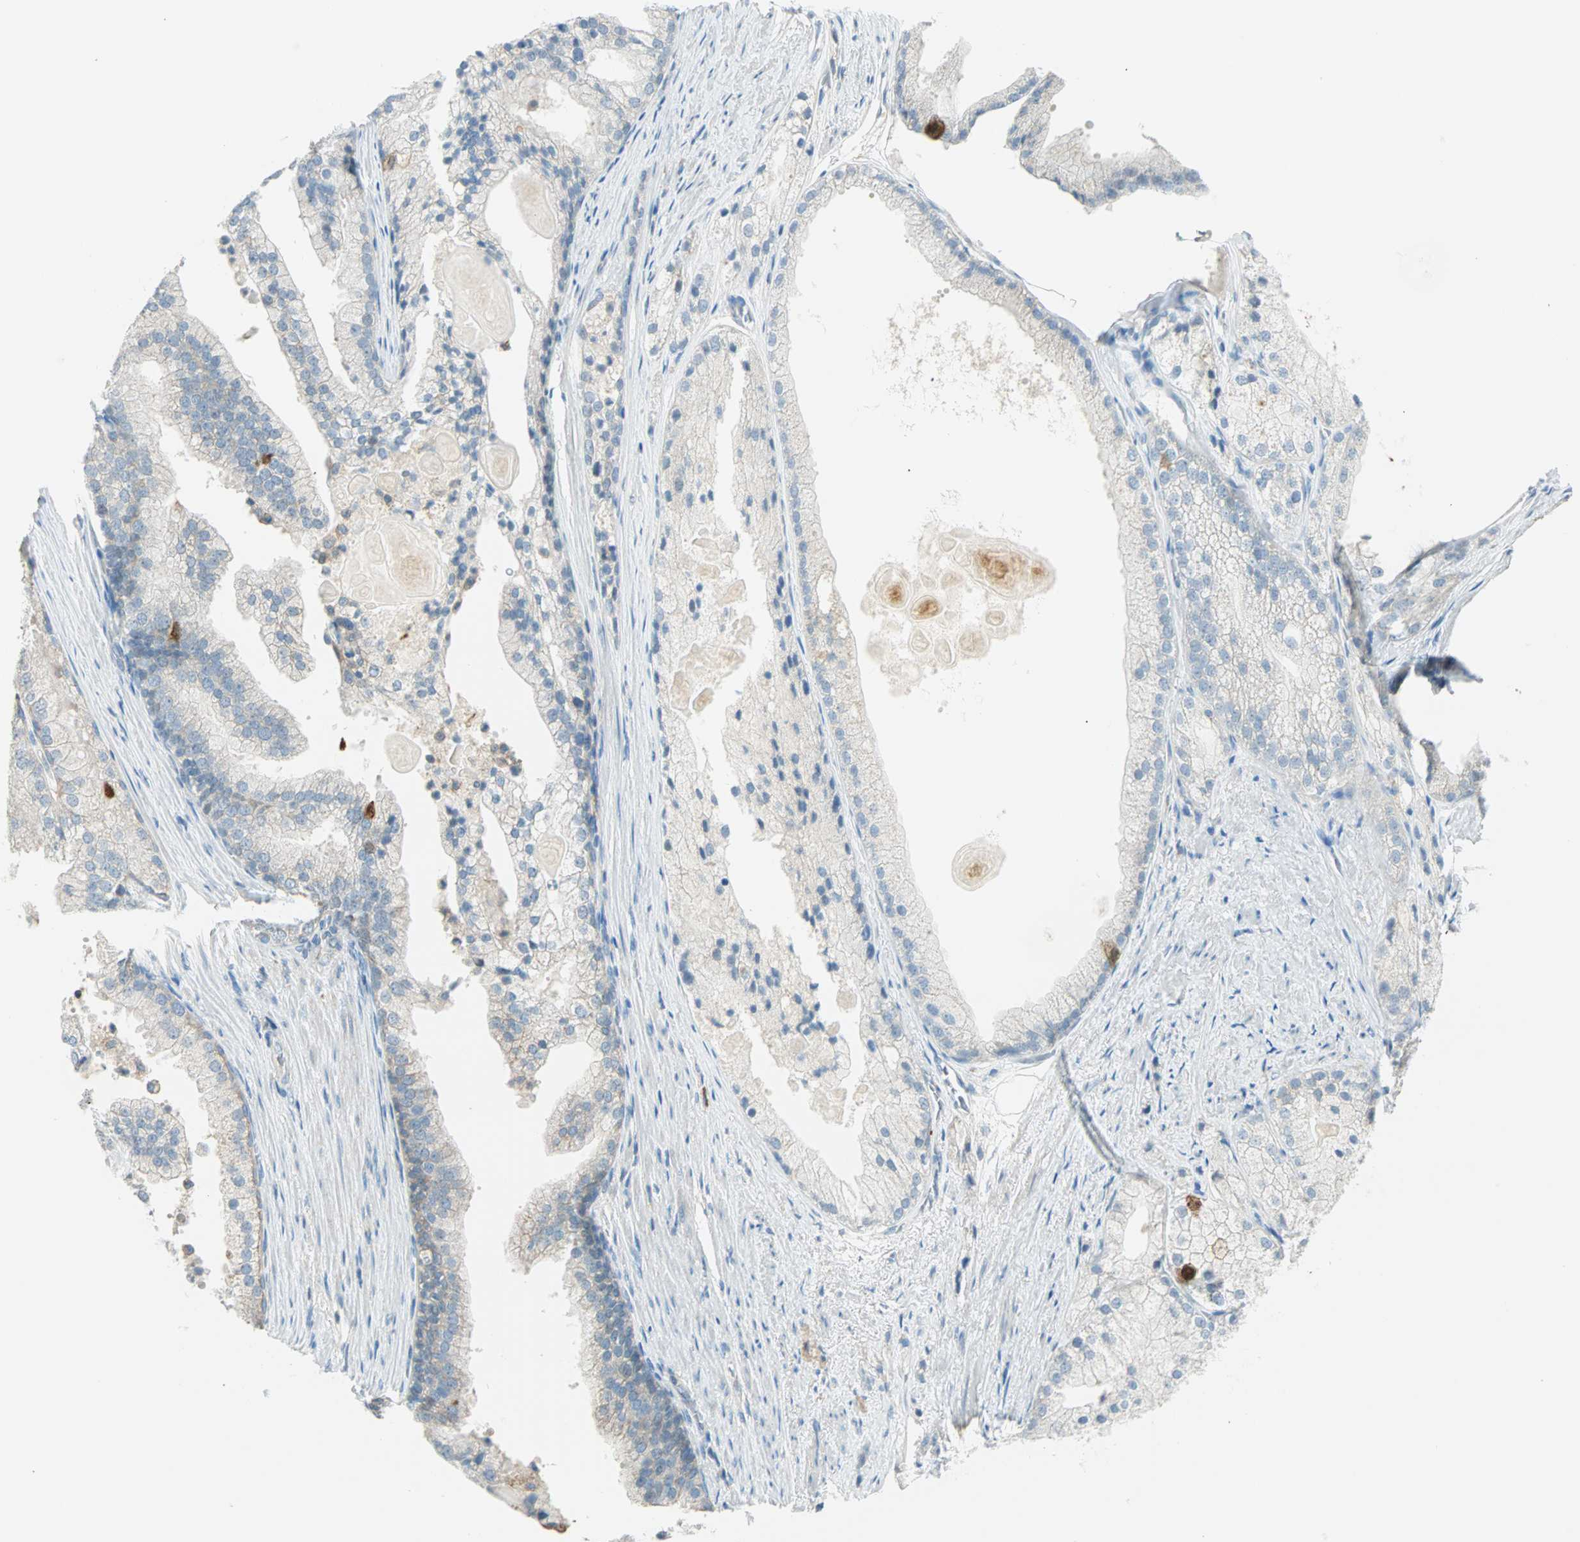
{"staining": {"intensity": "moderate", "quantity": "<25%", "location": "cytoplasmic/membranous"}, "tissue": "prostate cancer", "cell_type": "Tumor cells", "image_type": "cancer", "snomed": [{"axis": "morphology", "description": "Adenocarcinoma, Low grade"}, {"axis": "topography", "description": "Prostate"}], "caption": "Prostate cancer (low-grade adenocarcinoma) stained for a protein (brown) displays moderate cytoplasmic/membranous positive positivity in approximately <25% of tumor cells.", "gene": "PTTG1", "patient": {"sex": "male", "age": 69}}